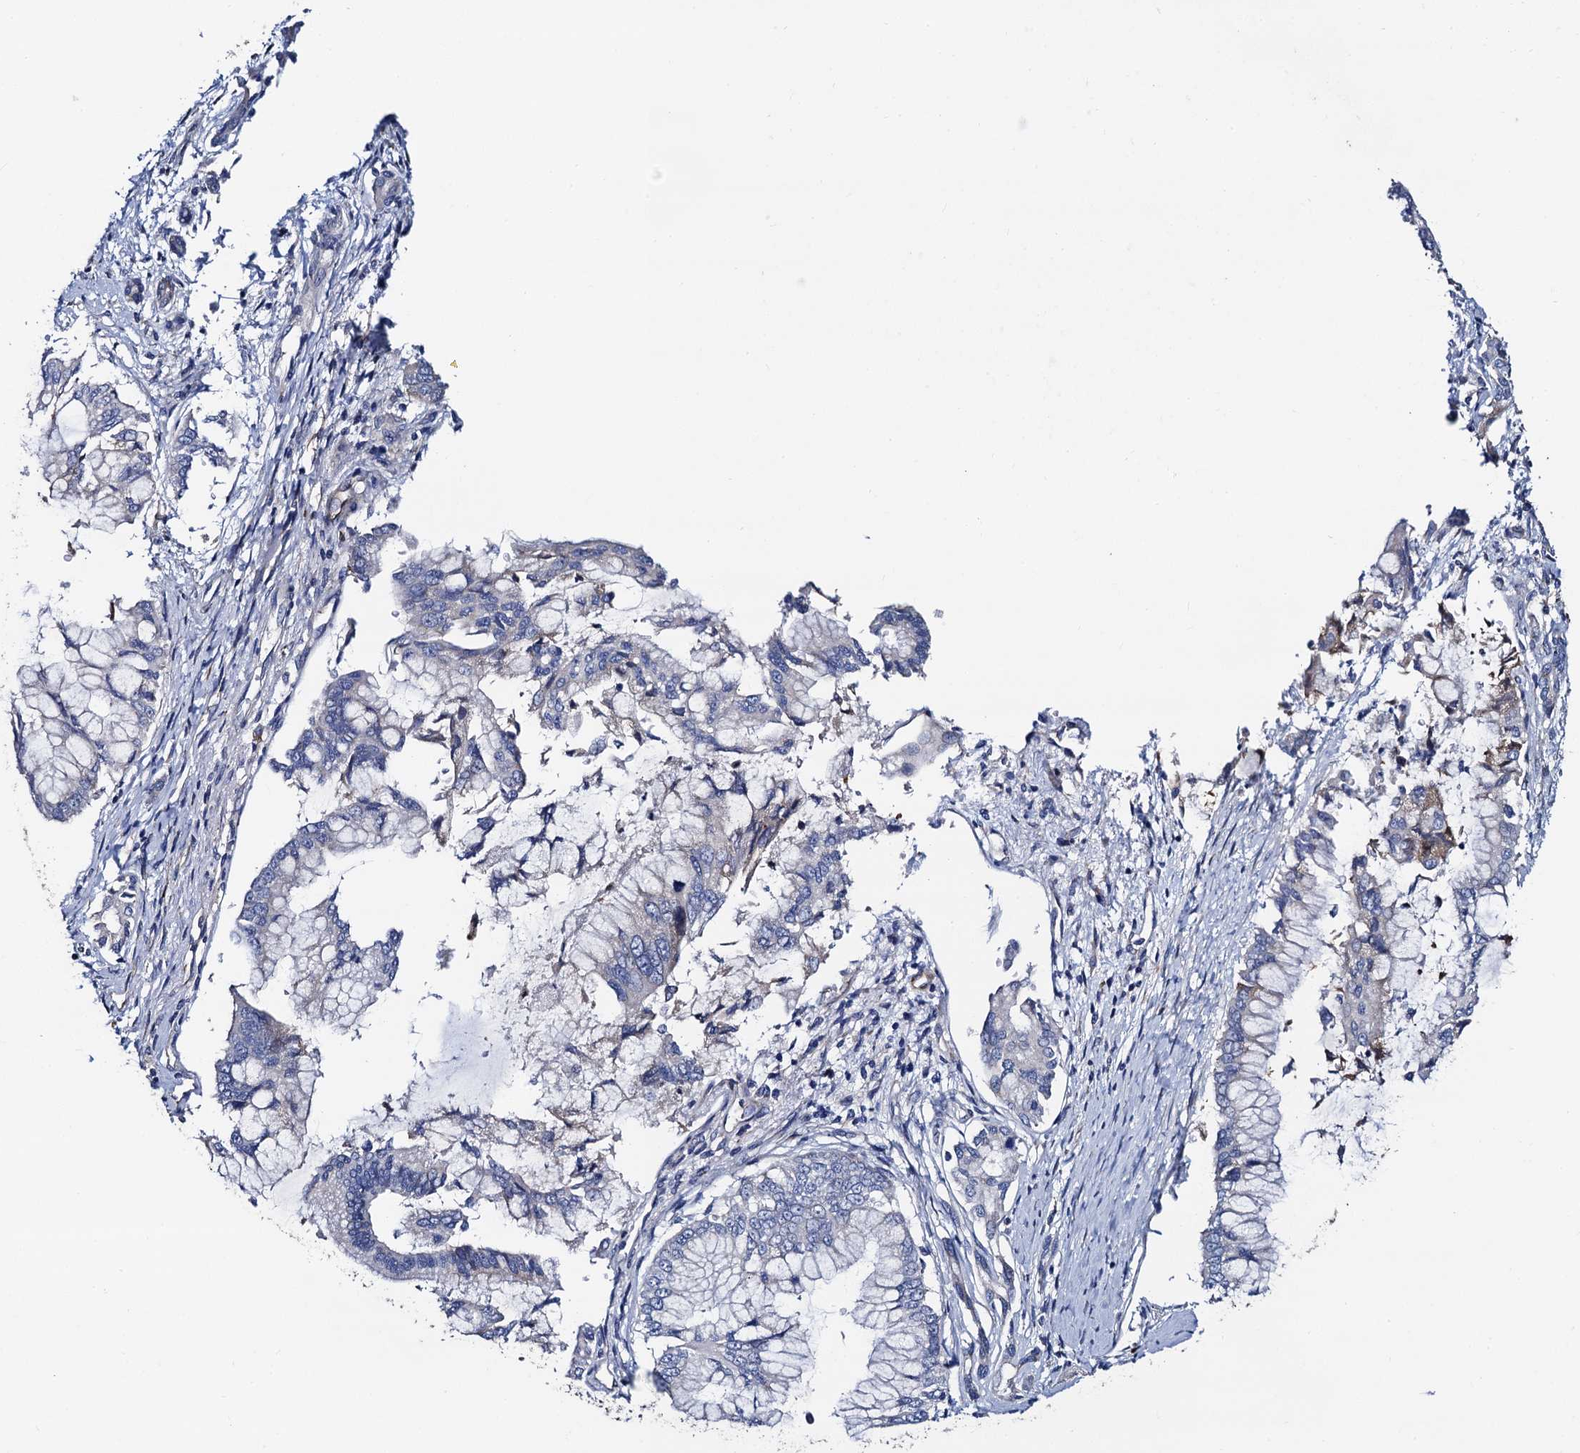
{"staining": {"intensity": "negative", "quantity": "none", "location": "none"}, "tissue": "pancreatic cancer", "cell_type": "Tumor cells", "image_type": "cancer", "snomed": [{"axis": "morphology", "description": "Adenocarcinoma, NOS"}, {"axis": "topography", "description": "Pancreas"}], "caption": "This is an immunohistochemistry image of pancreatic cancer (adenocarcinoma). There is no expression in tumor cells.", "gene": "FREM3", "patient": {"sex": "male", "age": 46}}